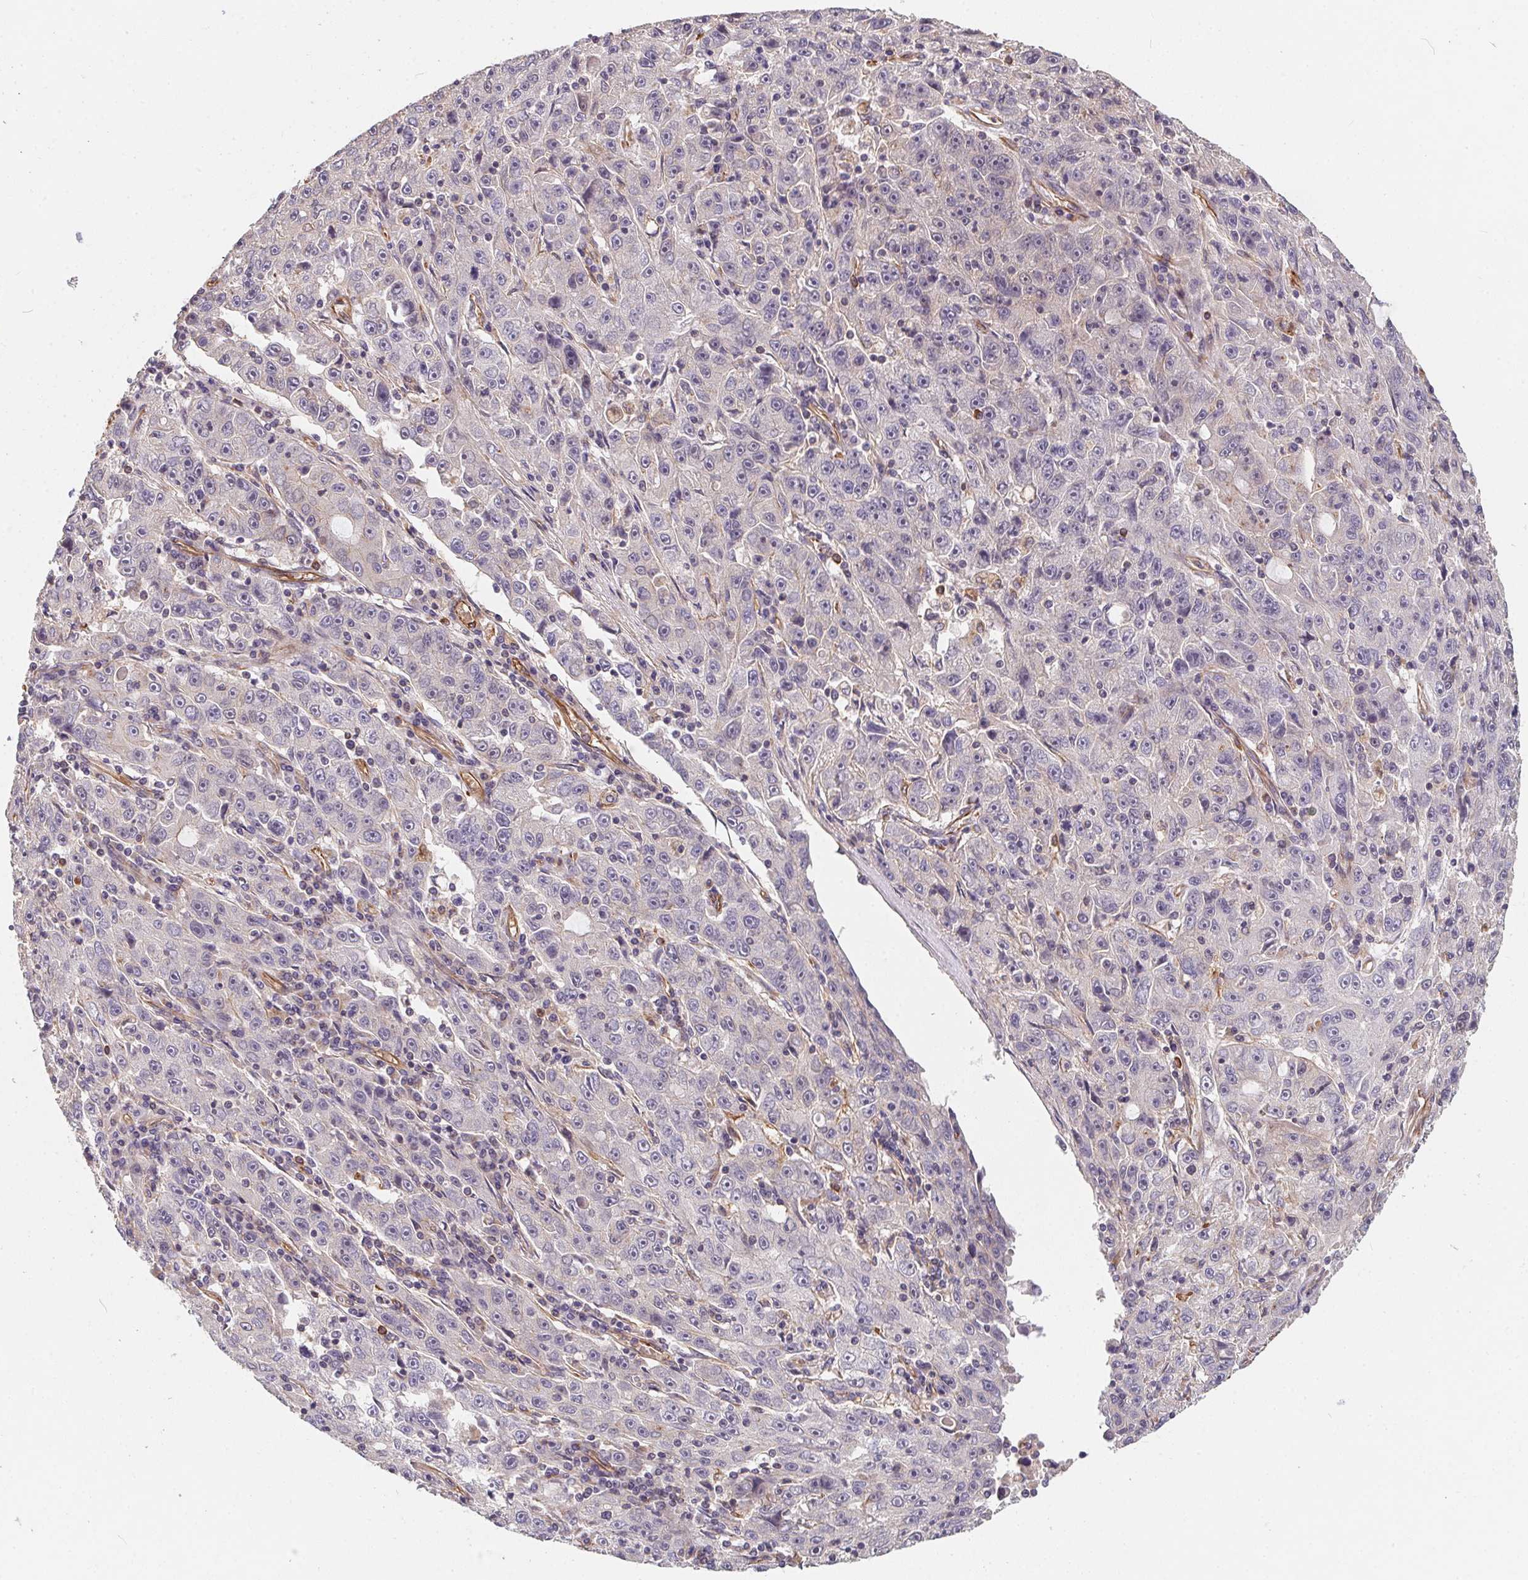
{"staining": {"intensity": "negative", "quantity": "none", "location": "none"}, "tissue": "lung cancer", "cell_type": "Tumor cells", "image_type": "cancer", "snomed": [{"axis": "morphology", "description": "Normal morphology"}, {"axis": "morphology", "description": "Adenocarcinoma, NOS"}, {"axis": "topography", "description": "Lymph node"}, {"axis": "topography", "description": "Lung"}], "caption": "Lung cancer (adenocarcinoma) stained for a protein using immunohistochemistry reveals no positivity tumor cells.", "gene": "TBKBP1", "patient": {"sex": "female", "age": 57}}